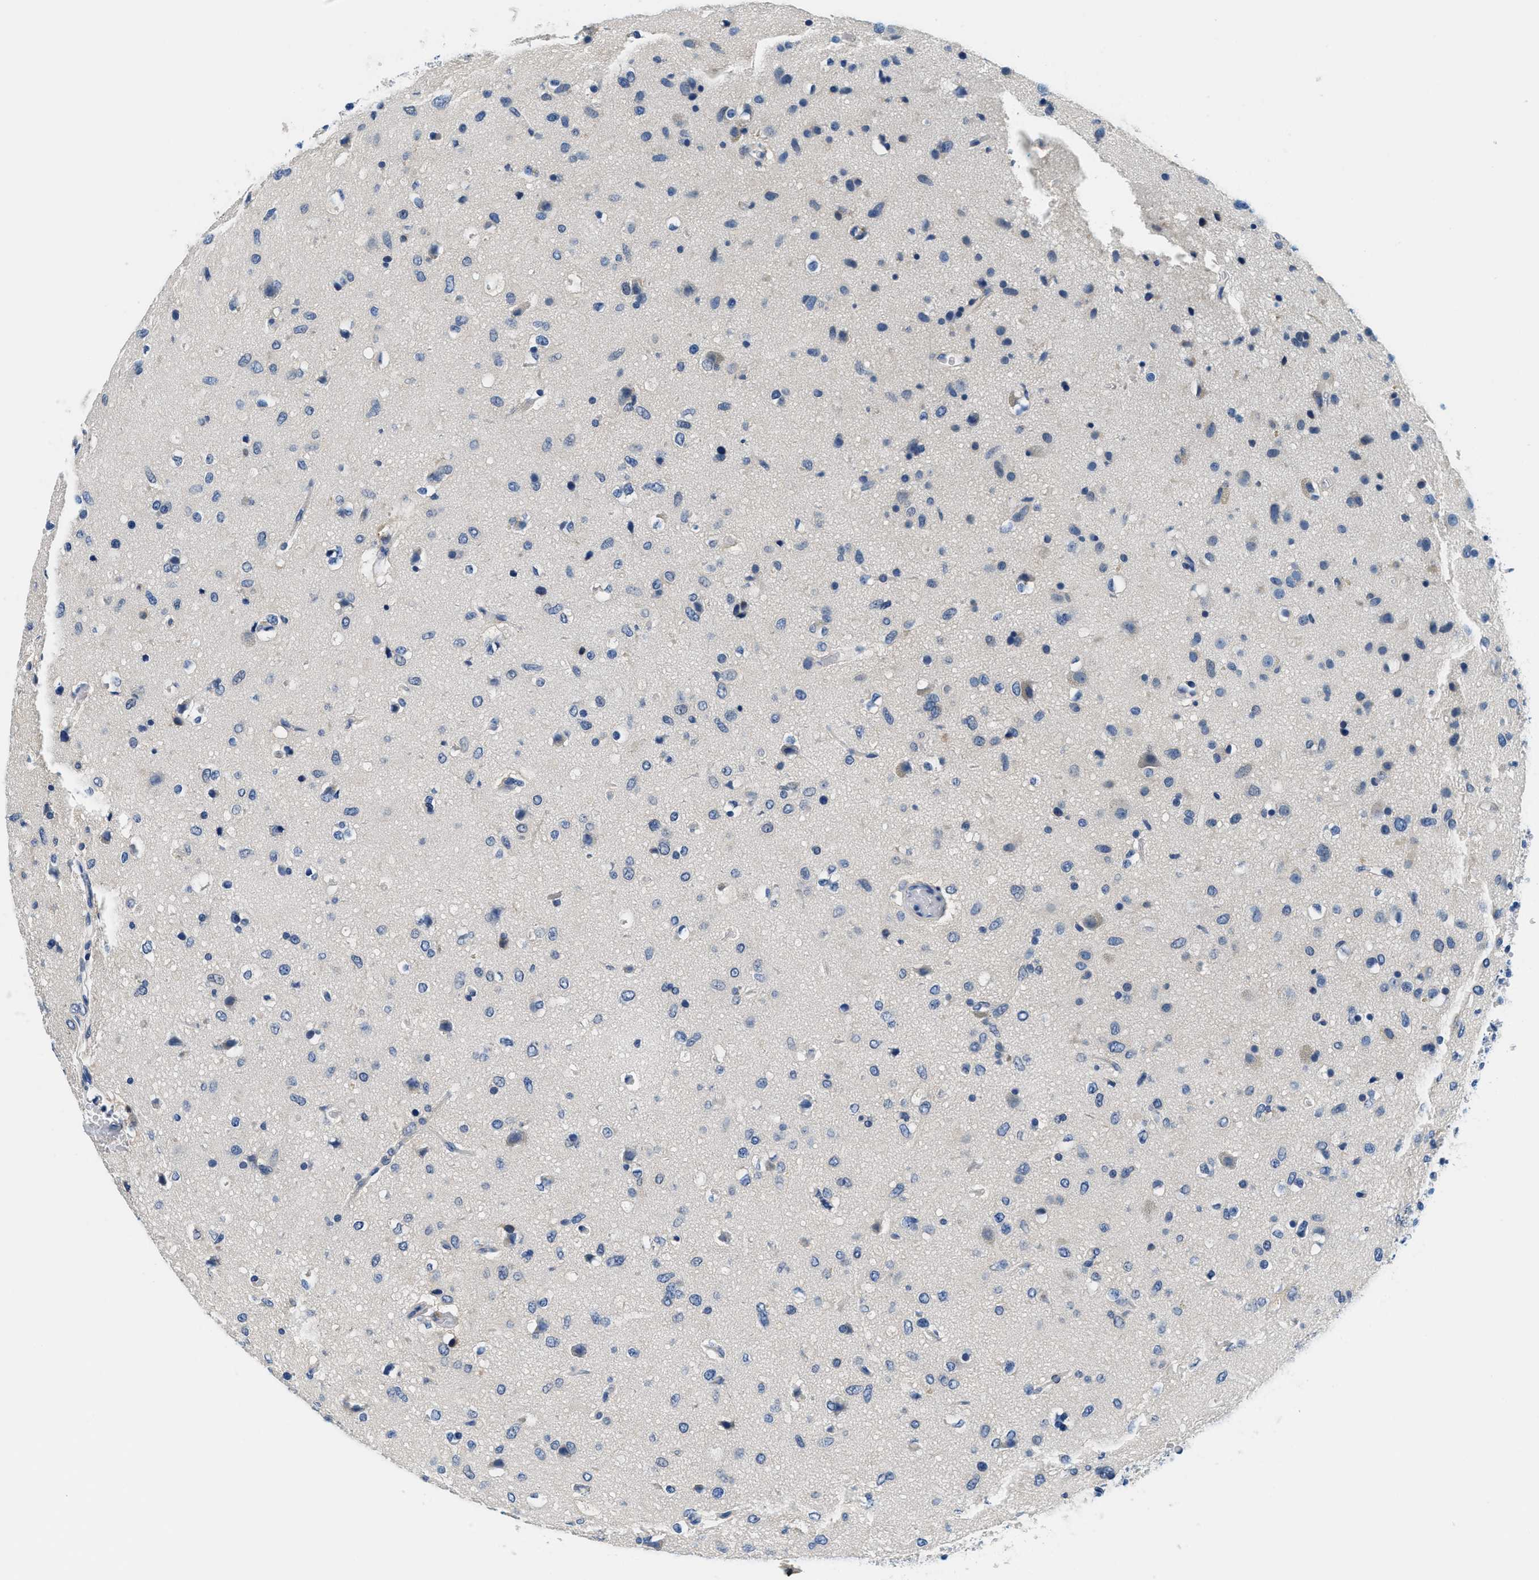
{"staining": {"intensity": "negative", "quantity": "none", "location": "none"}, "tissue": "glioma", "cell_type": "Tumor cells", "image_type": "cancer", "snomed": [{"axis": "morphology", "description": "Glioma, malignant, Low grade"}, {"axis": "topography", "description": "Brain"}], "caption": "Malignant glioma (low-grade) was stained to show a protein in brown. There is no significant expression in tumor cells.", "gene": "GSTM3", "patient": {"sex": "male", "age": 77}}